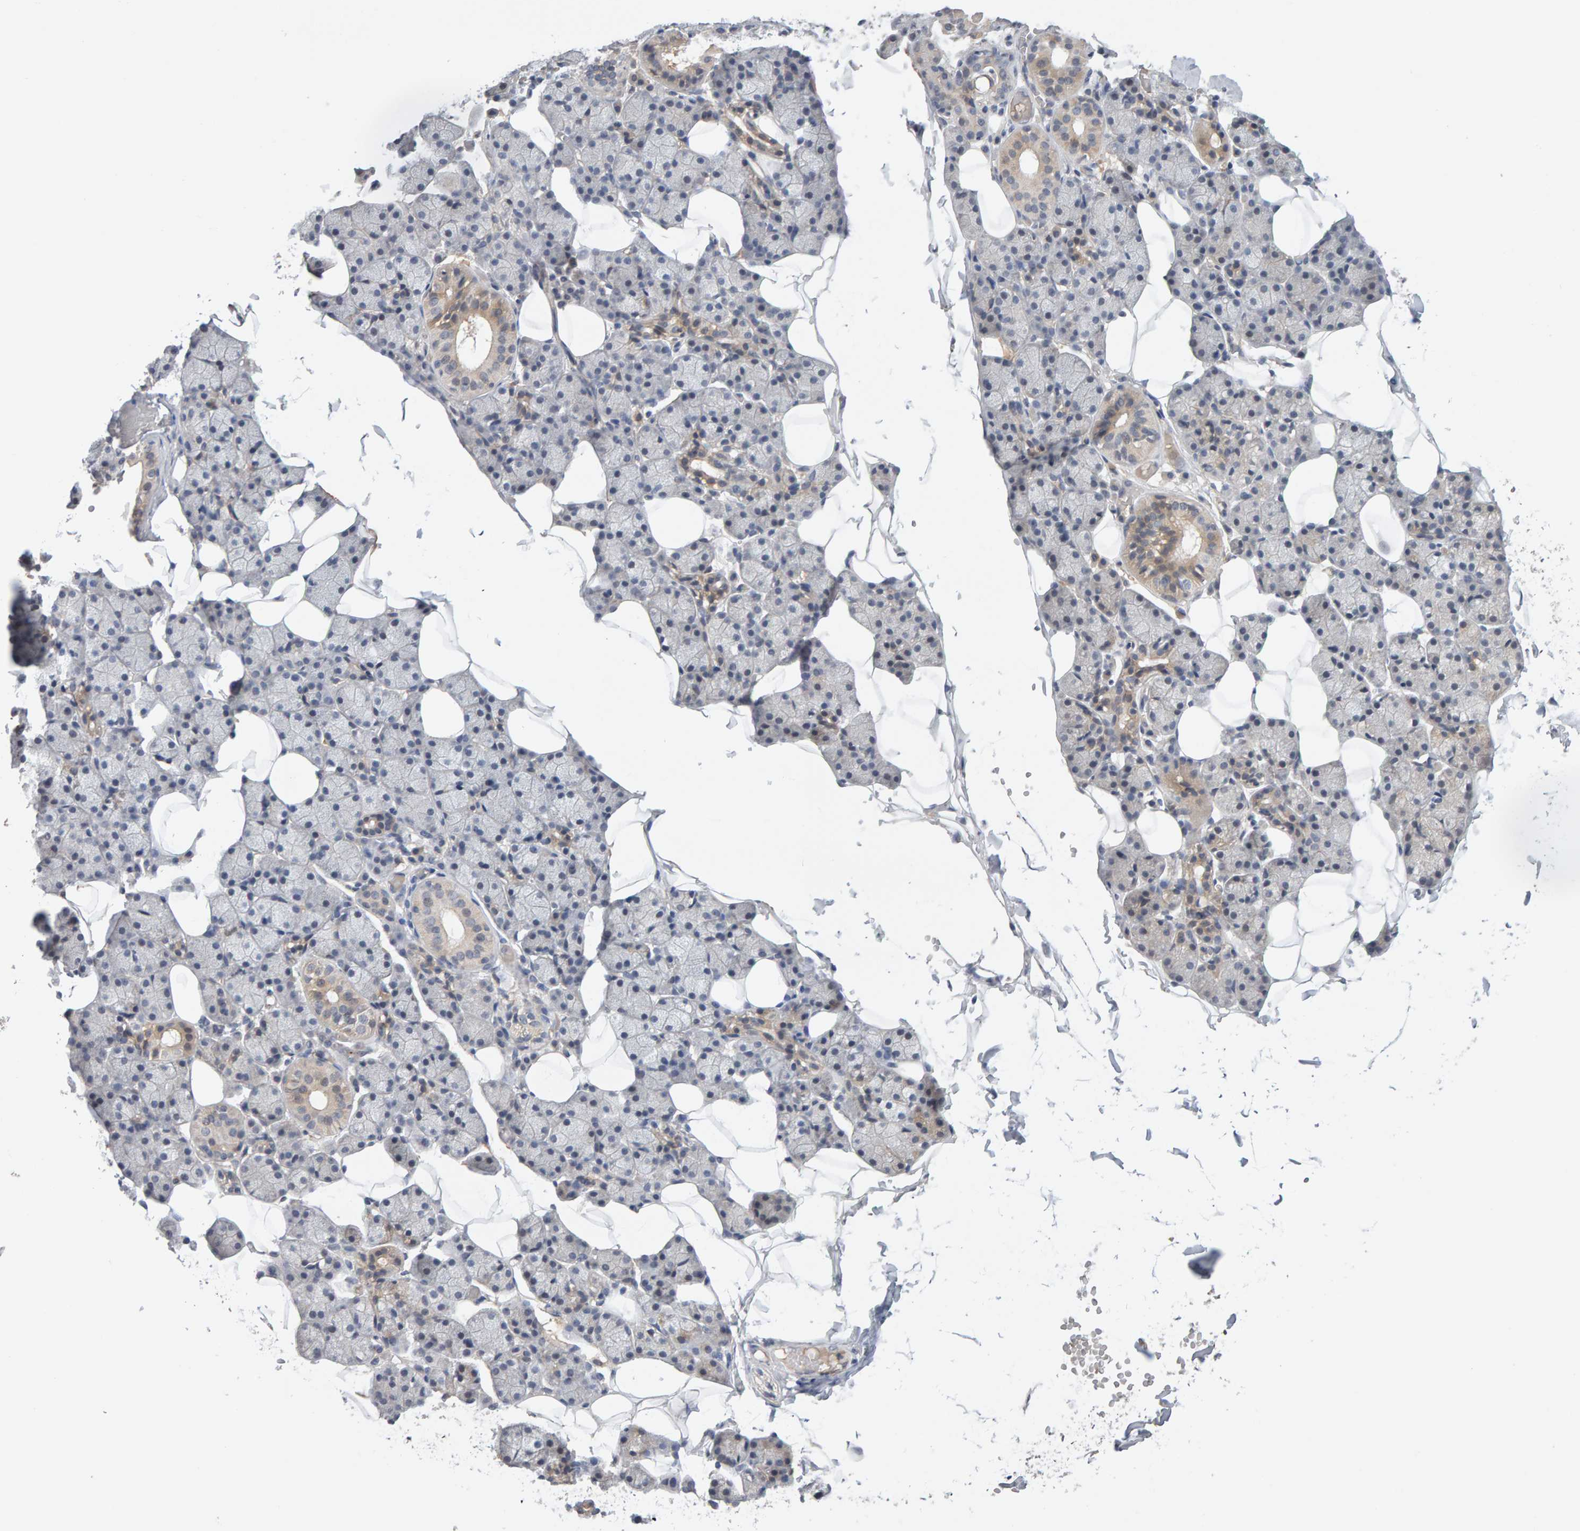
{"staining": {"intensity": "weak", "quantity": "25%-75%", "location": "cytoplasmic/membranous"}, "tissue": "salivary gland", "cell_type": "Glandular cells", "image_type": "normal", "snomed": [{"axis": "morphology", "description": "Normal tissue, NOS"}, {"axis": "topography", "description": "Salivary gland"}], "caption": "High-power microscopy captured an immunohistochemistry histopathology image of benign salivary gland, revealing weak cytoplasmic/membranous staining in approximately 25%-75% of glandular cells. (Brightfield microscopy of DAB IHC at high magnification).", "gene": "GFUS", "patient": {"sex": "female", "age": 33}}